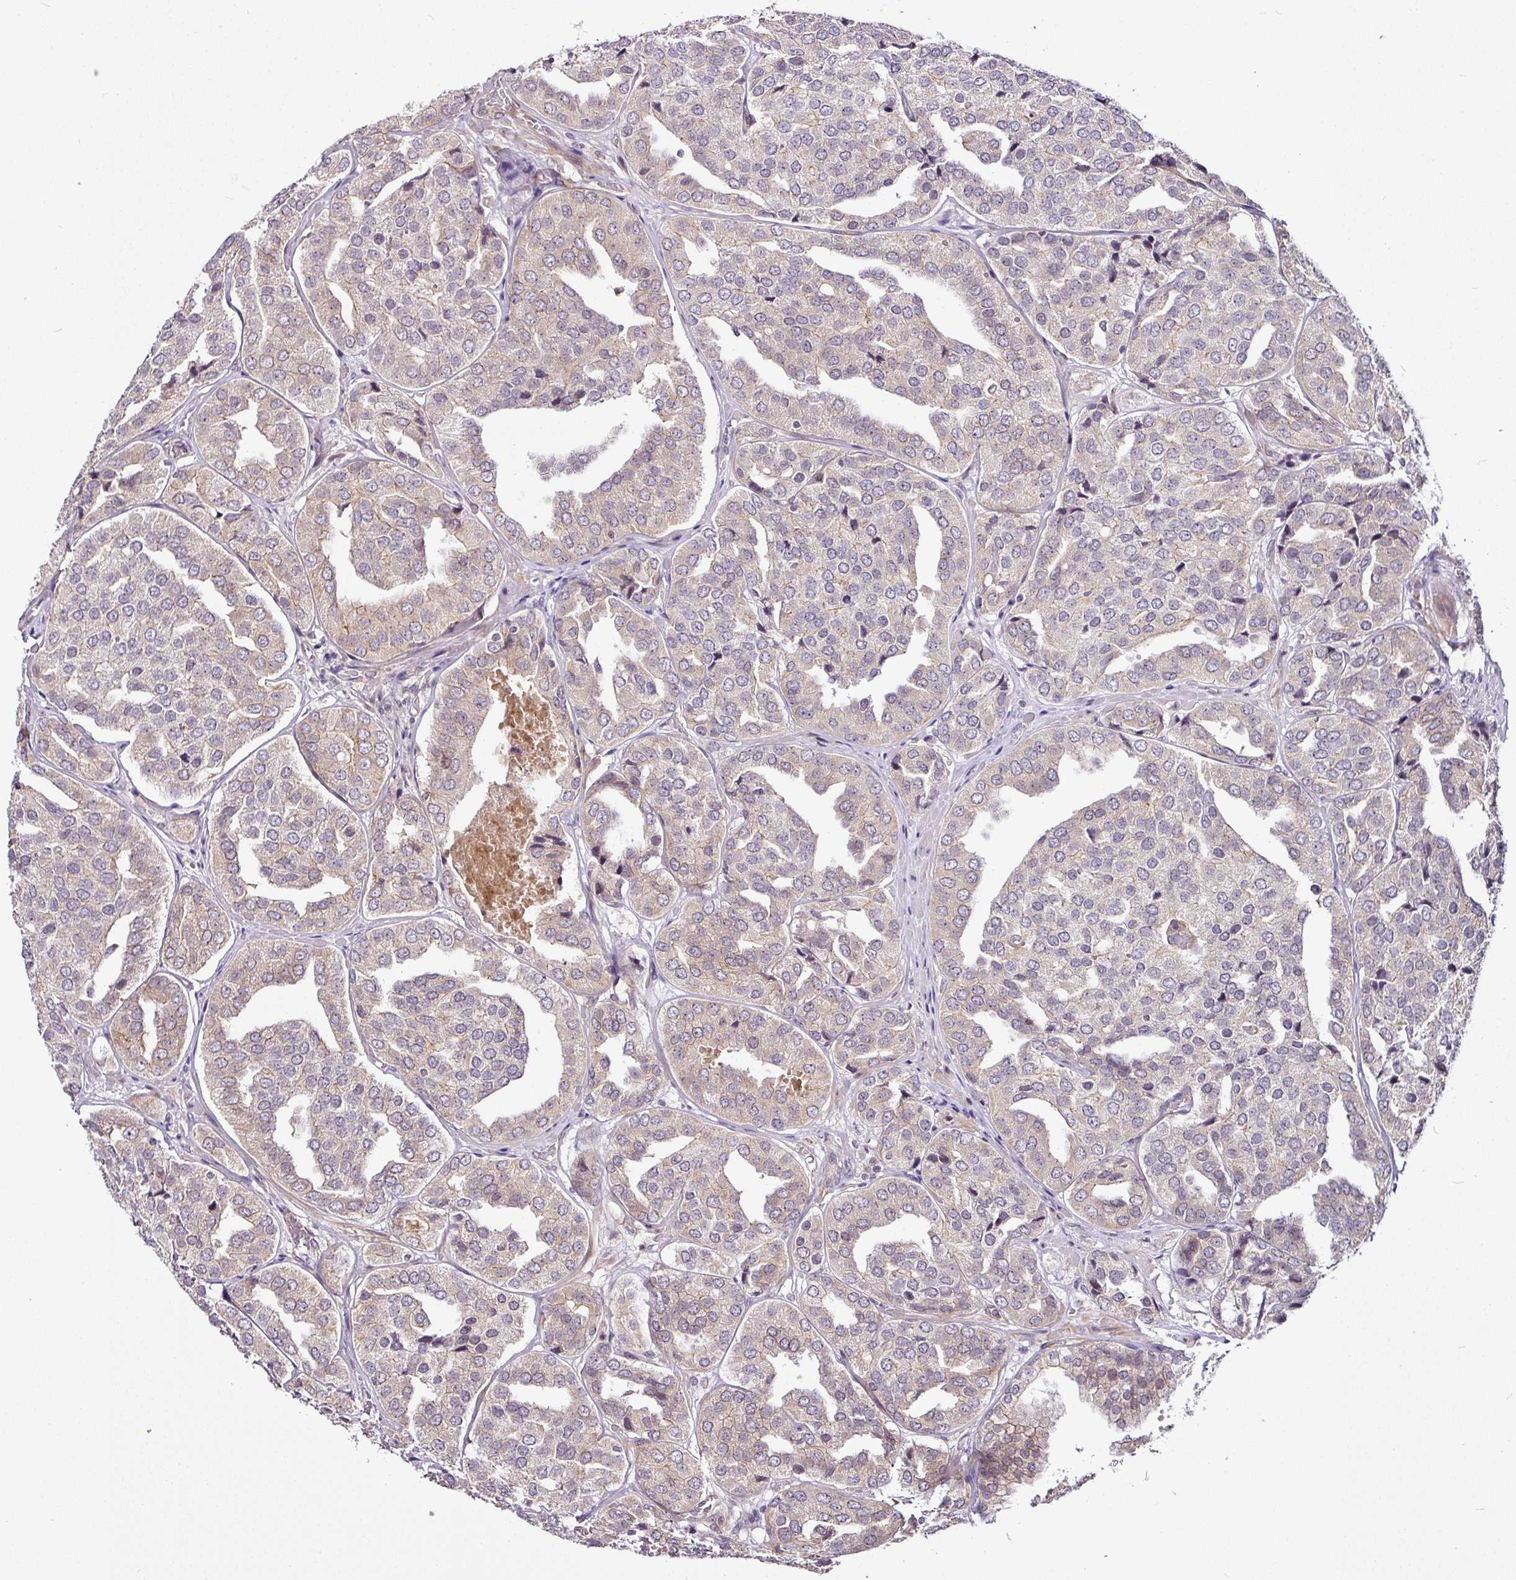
{"staining": {"intensity": "weak", "quantity": "<25%", "location": "cytoplasmic/membranous"}, "tissue": "prostate cancer", "cell_type": "Tumor cells", "image_type": "cancer", "snomed": [{"axis": "morphology", "description": "Adenocarcinoma, High grade"}, {"axis": "topography", "description": "Prostate"}], "caption": "Protein analysis of prostate cancer exhibits no significant positivity in tumor cells.", "gene": "DCAF13", "patient": {"sex": "male", "age": 63}}